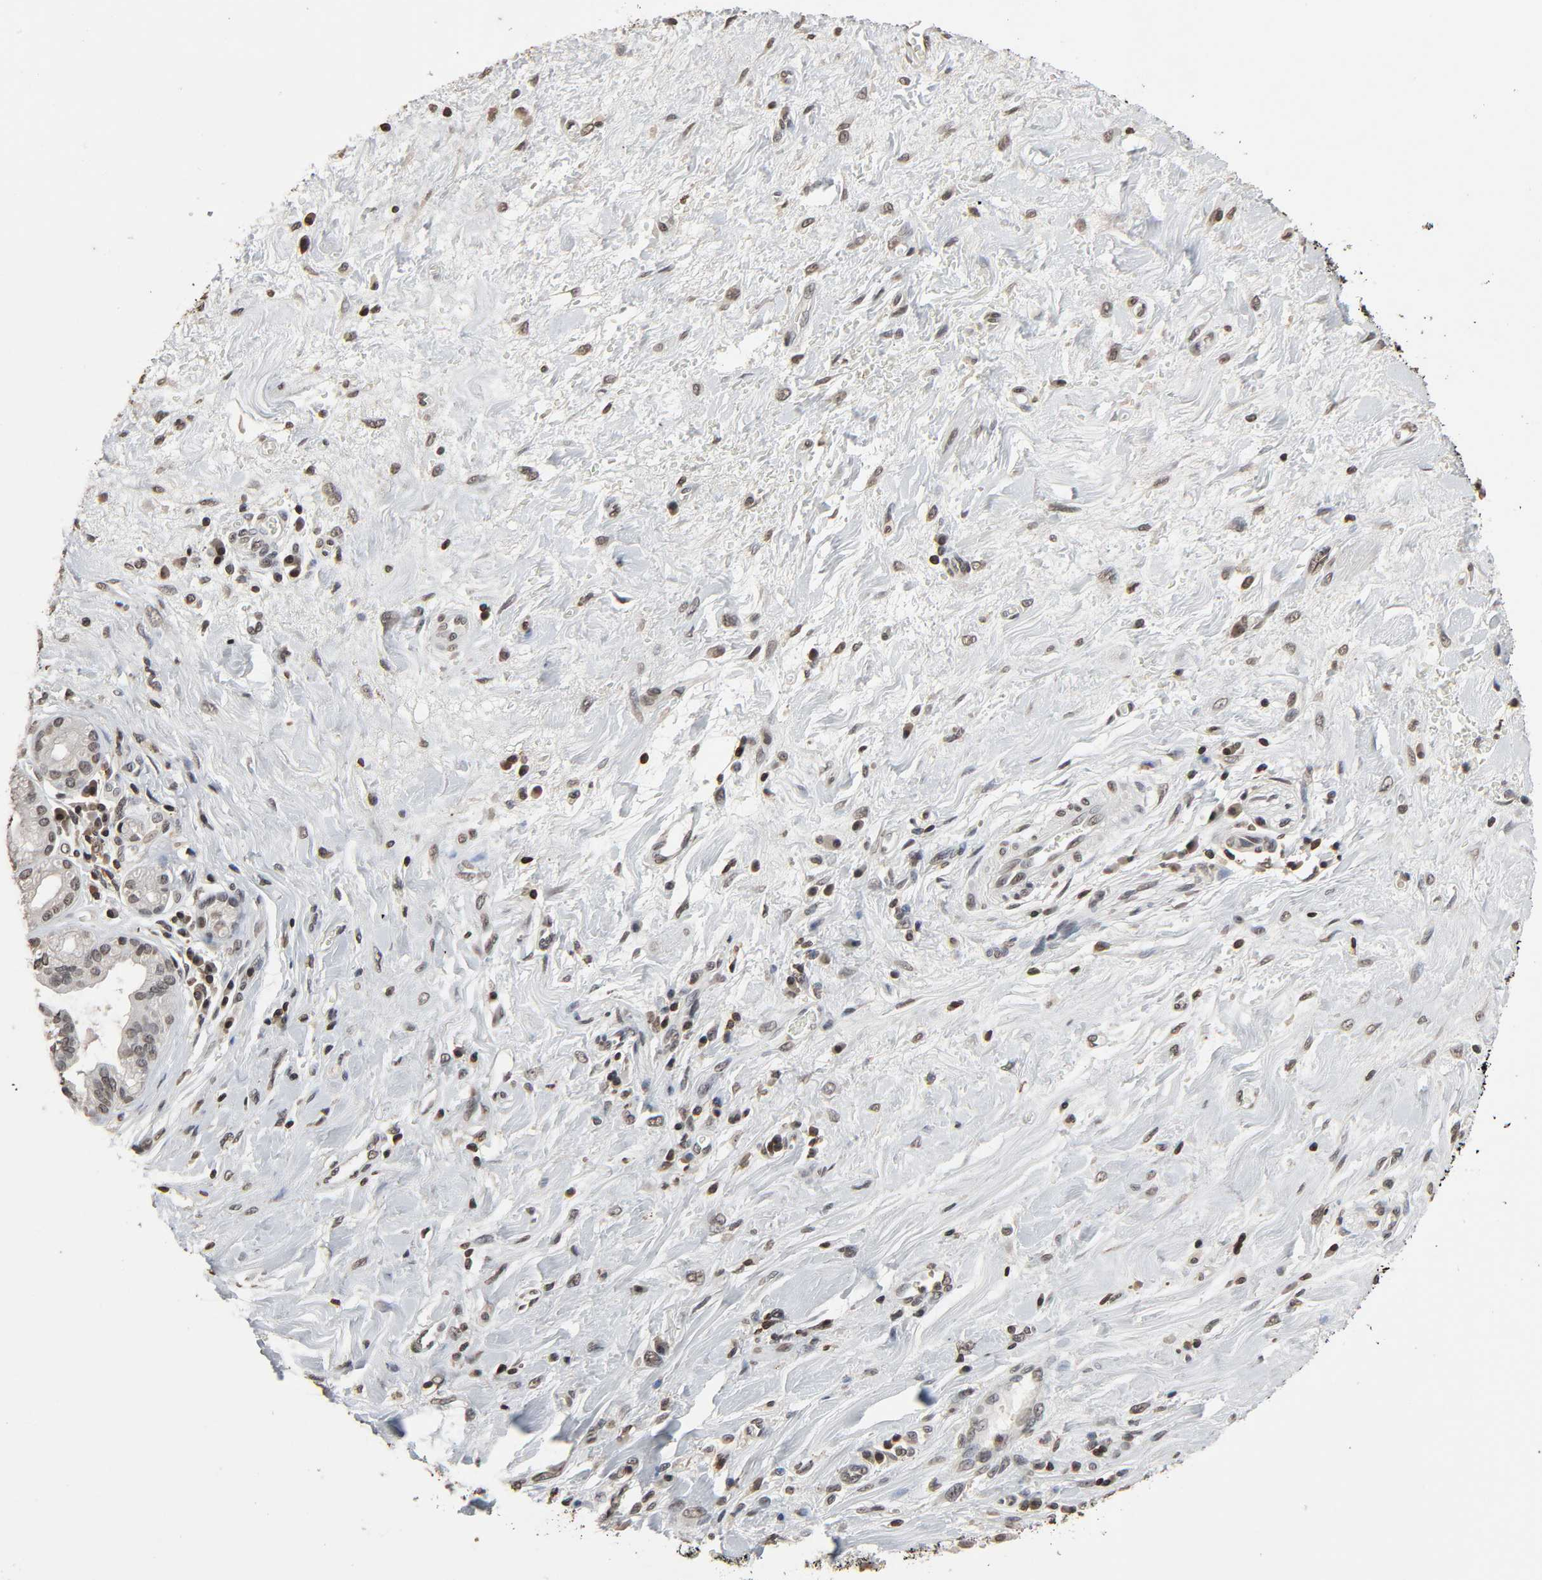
{"staining": {"intensity": "negative", "quantity": "none", "location": "none"}, "tissue": "pancreatic cancer", "cell_type": "Tumor cells", "image_type": "cancer", "snomed": [{"axis": "morphology", "description": "Adenocarcinoma, NOS"}, {"axis": "topography", "description": "Pancreas"}], "caption": "Pancreatic adenocarcinoma stained for a protein using immunohistochemistry (IHC) exhibits no expression tumor cells.", "gene": "STK4", "patient": {"sex": "female", "age": 73}}